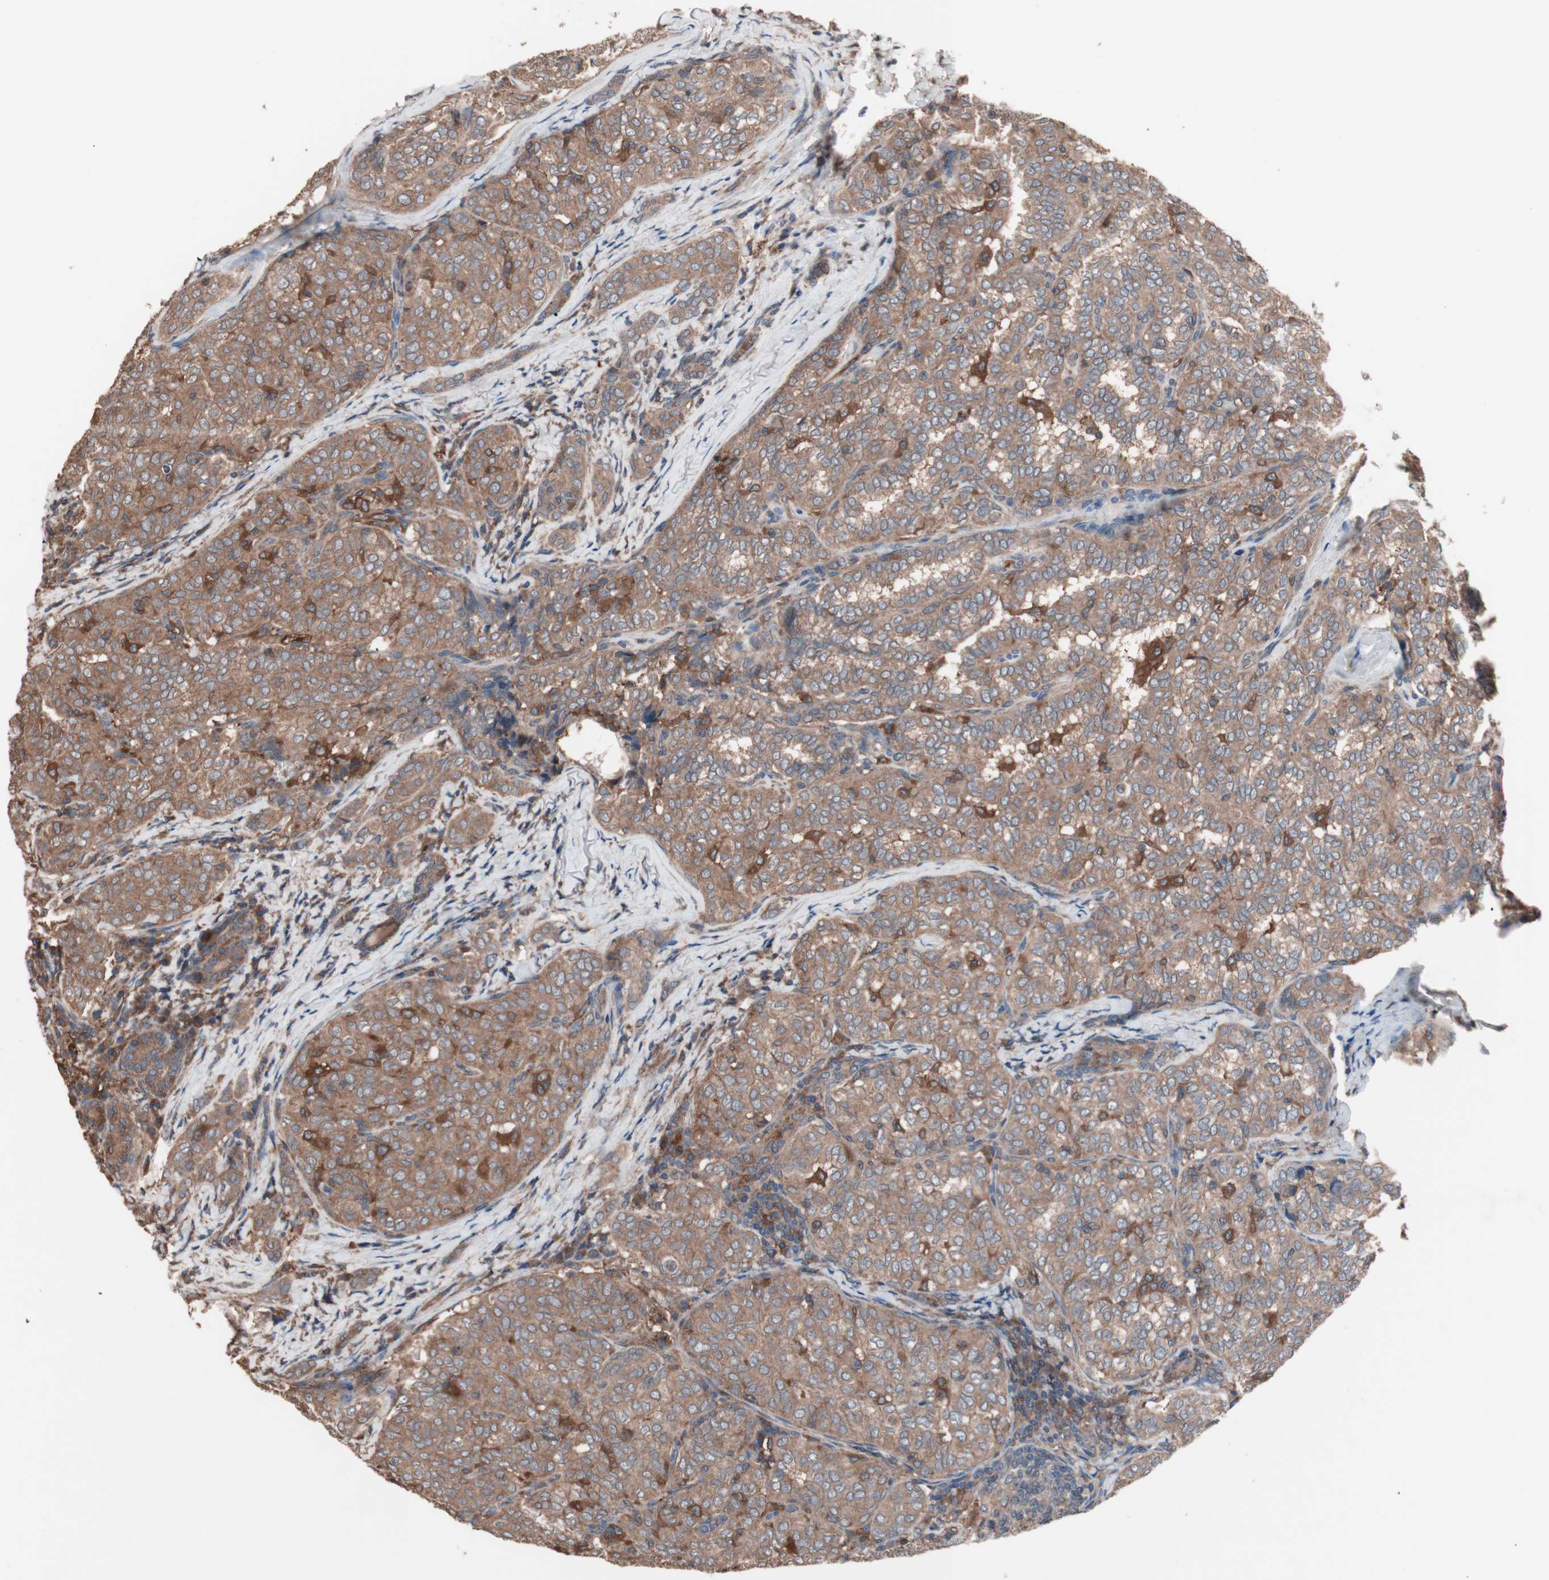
{"staining": {"intensity": "moderate", "quantity": ">75%", "location": "cytoplasmic/membranous"}, "tissue": "thyroid cancer", "cell_type": "Tumor cells", "image_type": "cancer", "snomed": [{"axis": "morphology", "description": "Normal tissue, NOS"}, {"axis": "morphology", "description": "Papillary adenocarcinoma, NOS"}, {"axis": "topography", "description": "Thyroid gland"}], "caption": "Immunohistochemical staining of human thyroid papillary adenocarcinoma demonstrates medium levels of moderate cytoplasmic/membranous protein positivity in approximately >75% of tumor cells. The staining was performed using DAB (3,3'-diaminobenzidine), with brown indicating positive protein expression. Nuclei are stained blue with hematoxylin.", "gene": "ATG7", "patient": {"sex": "female", "age": 30}}